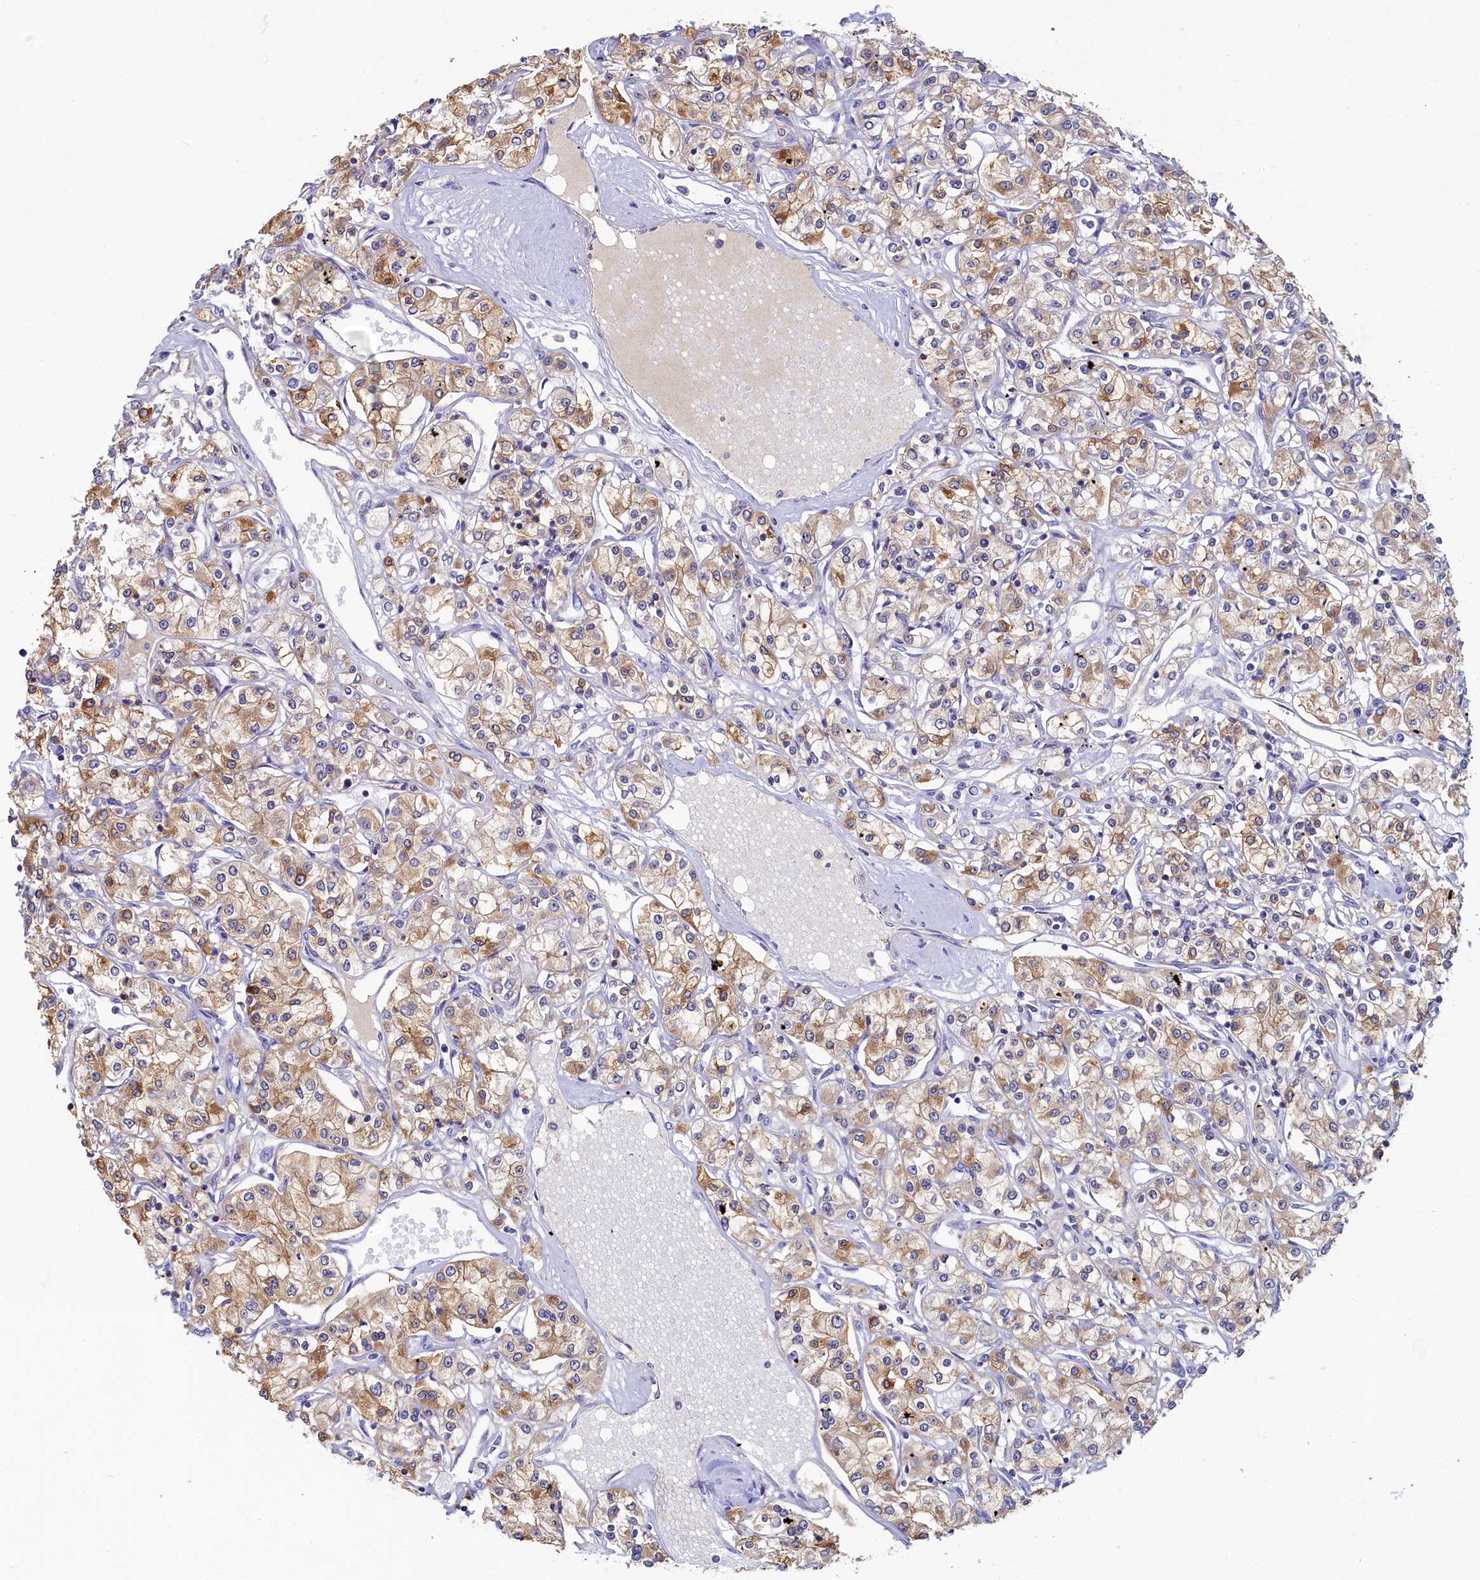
{"staining": {"intensity": "moderate", "quantity": "25%-75%", "location": "cytoplasmic/membranous"}, "tissue": "renal cancer", "cell_type": "Tumor cells", "image_type": "cancer", "snomed": [{"axis": "morphology", "description": "Adenocarcinoma, NOS"}, {"axis": "topography", "description": "Kidney"}], "caption": "Immunohistochemistry (IHC) micrograph of neoplastic tissue: human renal adenocarcinoma stained using IHC reveals medium levels of moderate protein expression localized specifically in the cytoplasmic/membranous of tumor cells, appearing as a cytoplasmic/membranous brown color.", "gene": "TIMM8B", "patient": {"sex": "female", "age": 59}}